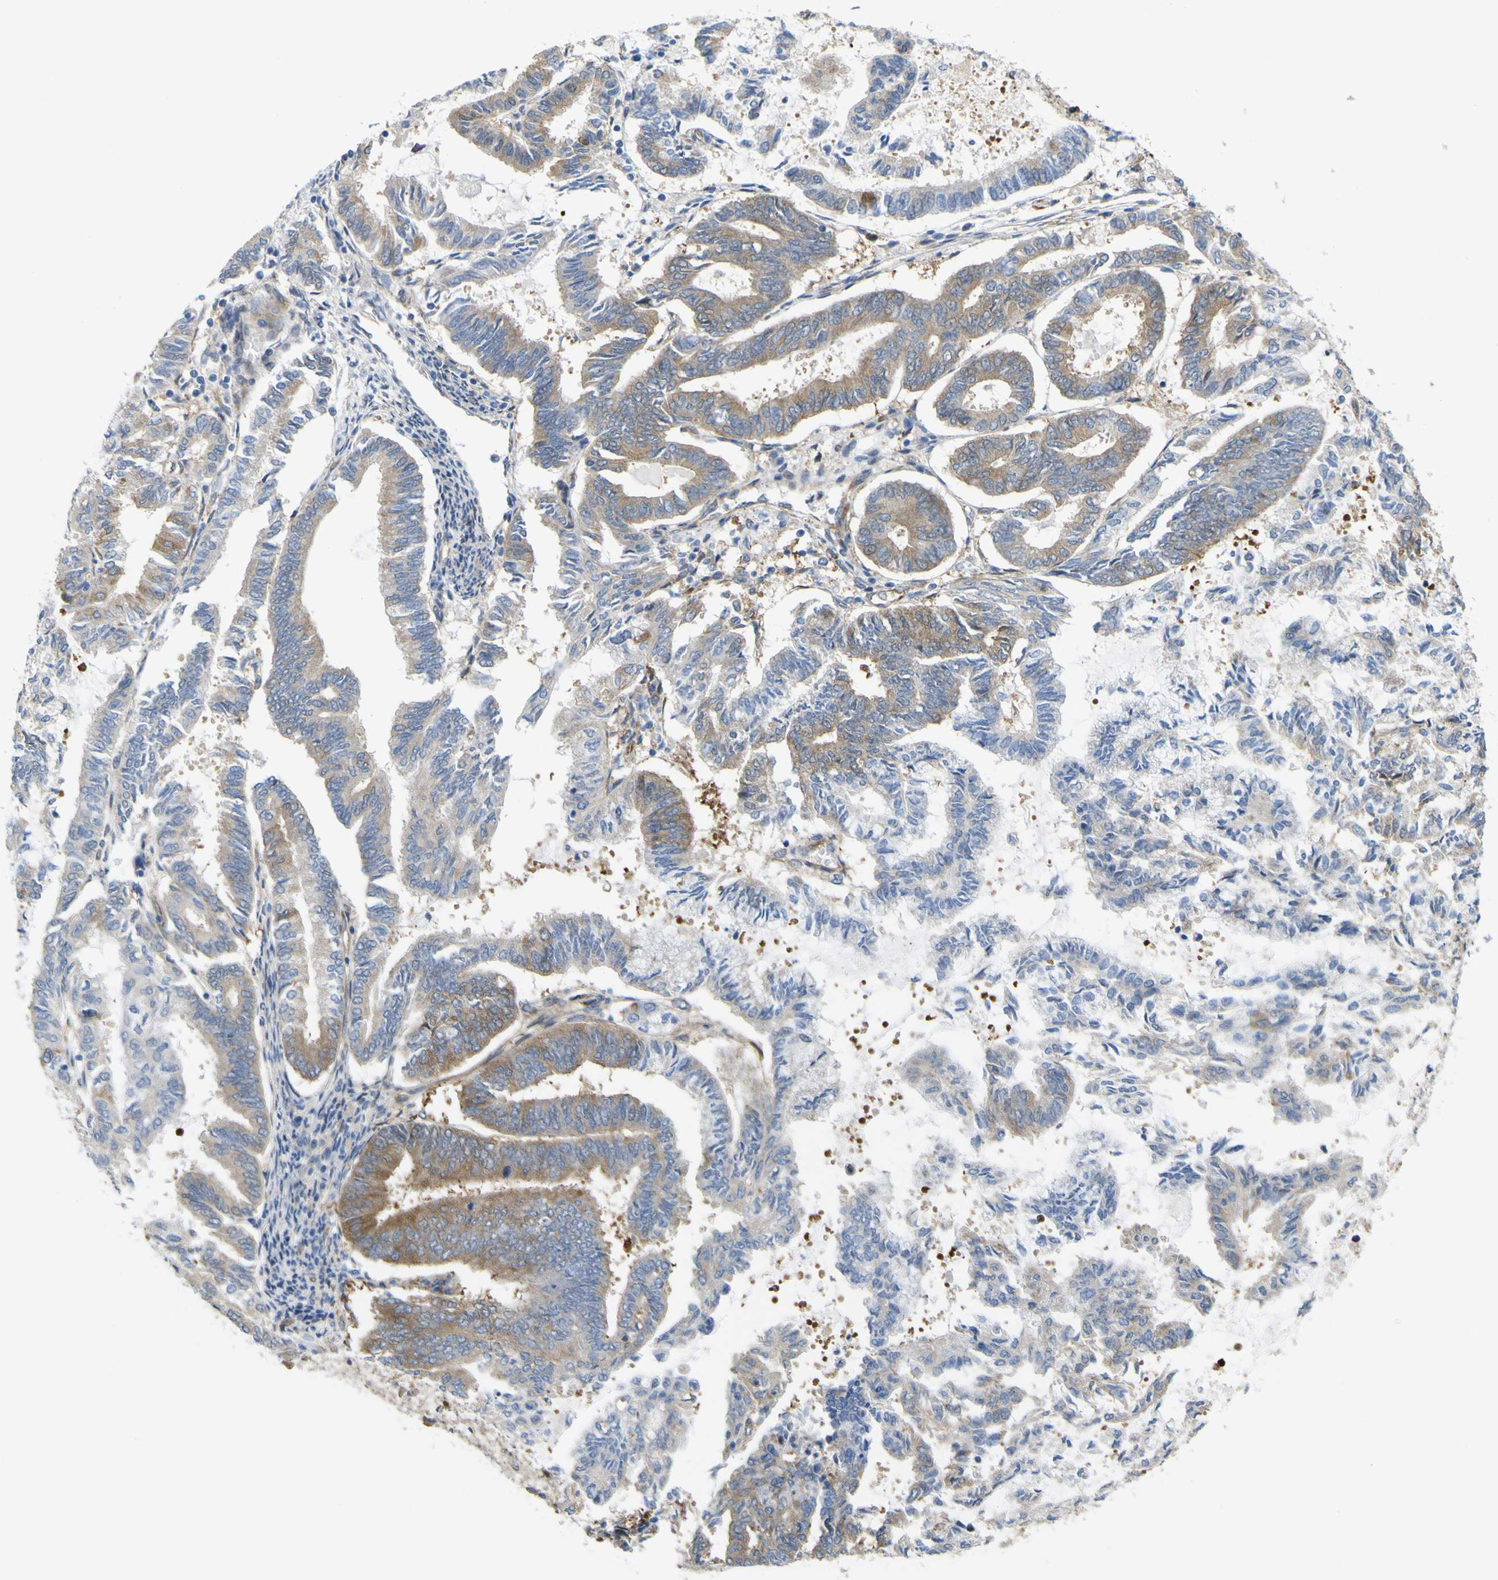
{"staining": {"intensity": "moderate", "quantity": "25%-75%", "location": "cytoplasmic/membranous"}, "tissue": "endometrial cancer", "cell_type": "Tumor cells", "image_type": "cancer", "snomed": [{"axis": "morphology", "description": "Adenocarcinoma, NOS"}, {"axis": "topography", "description": "Endometrium"}], "caption": "A micrograph of human endometrial cancer stained for a protein displays moderate cytoplasmic/membranous brown staining in tumor cells.", "gene": "JPH1", "patient": {"sex": "female", "age": 86}}